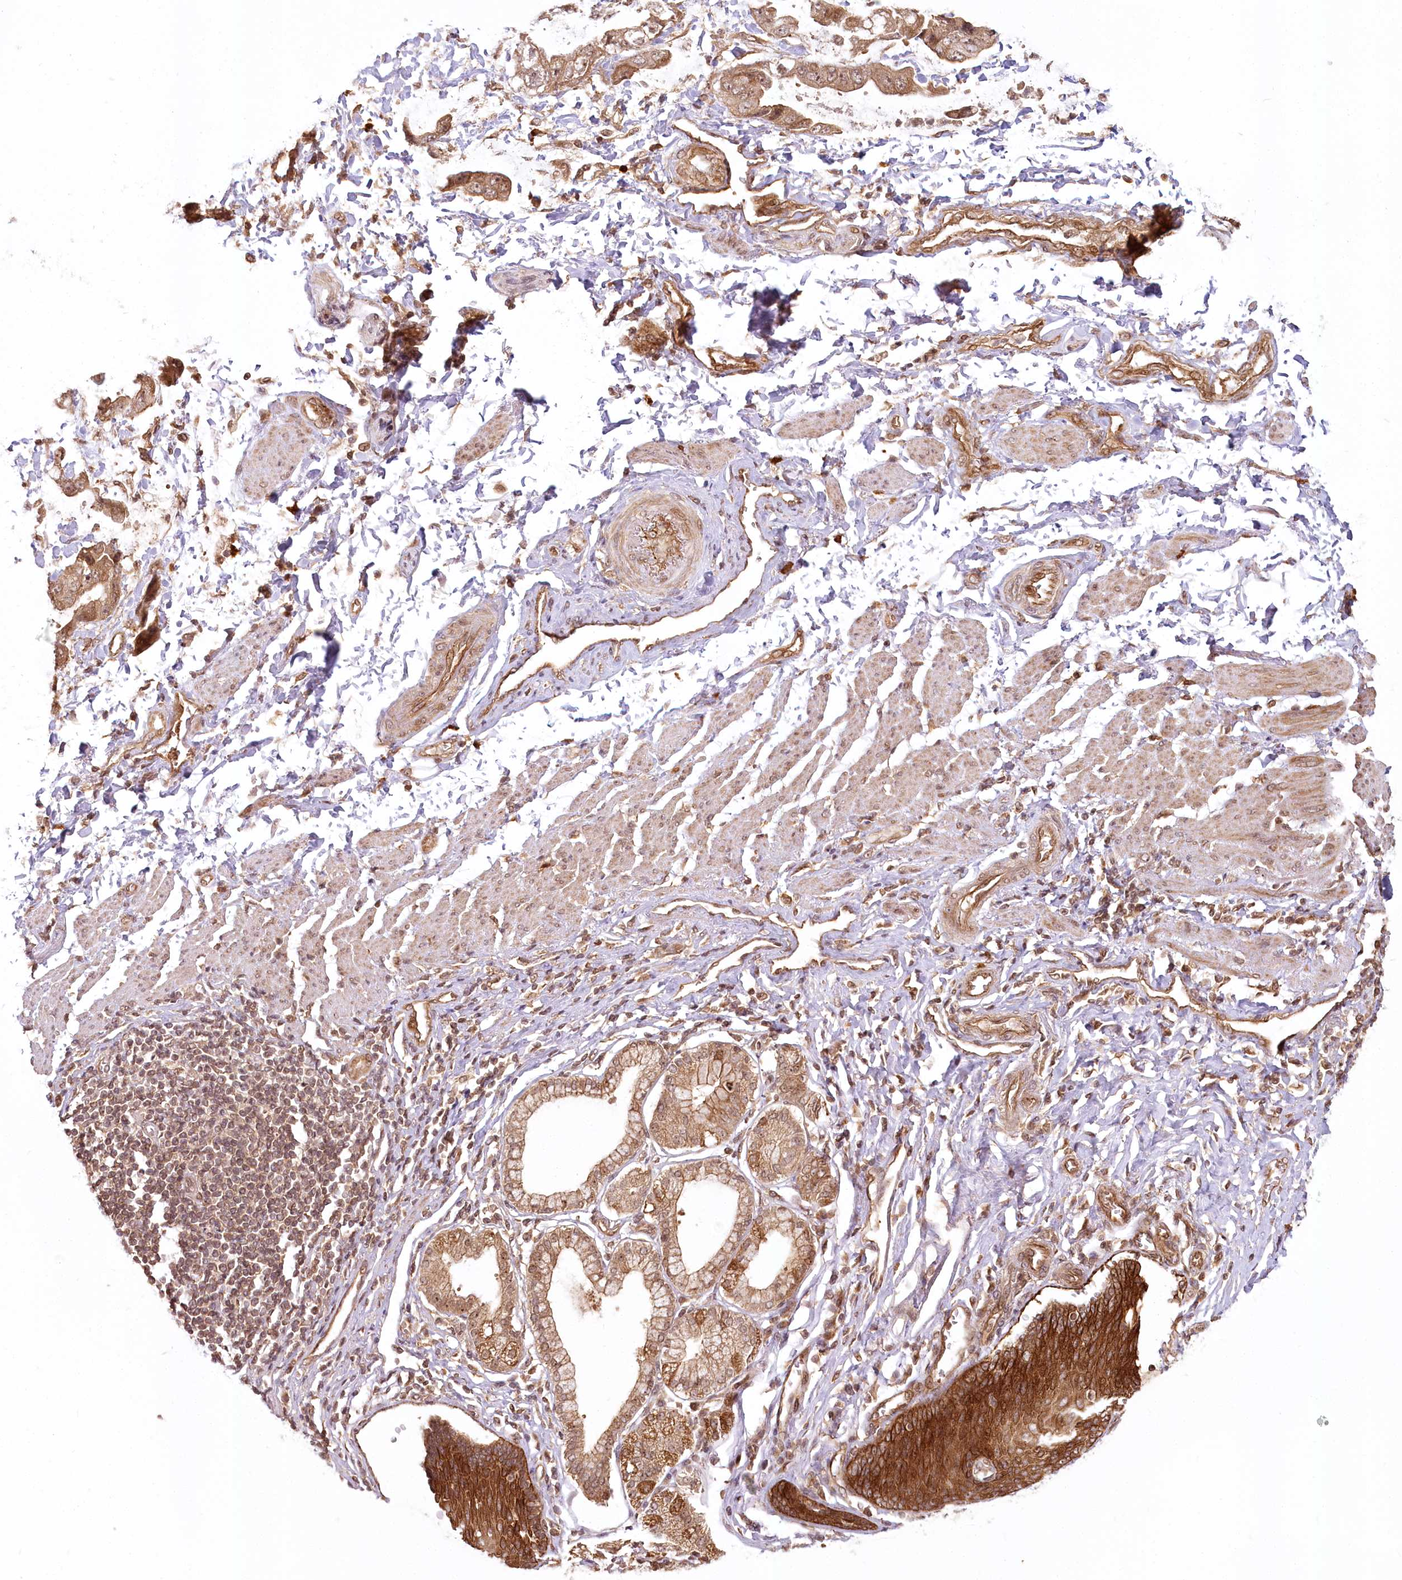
{"staining": {"intensity": "moderate", "quantity": ">75%", "location": "cytoplasmic/membranous,nuclear"}, "tissue": "stomach cancer", "cell_type": "Tumor cells", "image_type": "cancer", "snomed": [{"axis": "morphology", "description": "Adenocarcinoma, NOS"}, {"axis": "topography", "description": "Stomach"}], "caption": "Immunohistochemical staining of stomach cancer exhibits medium levels of moderate cytoplasmic/membranous and nuclear protein staining in approximately >75% of tumor cells. (Brightfield microscopy of DAB IHC at high magnification).", "gene": "R3HDM2", "patient": {"sex": "male", "age": 62}}